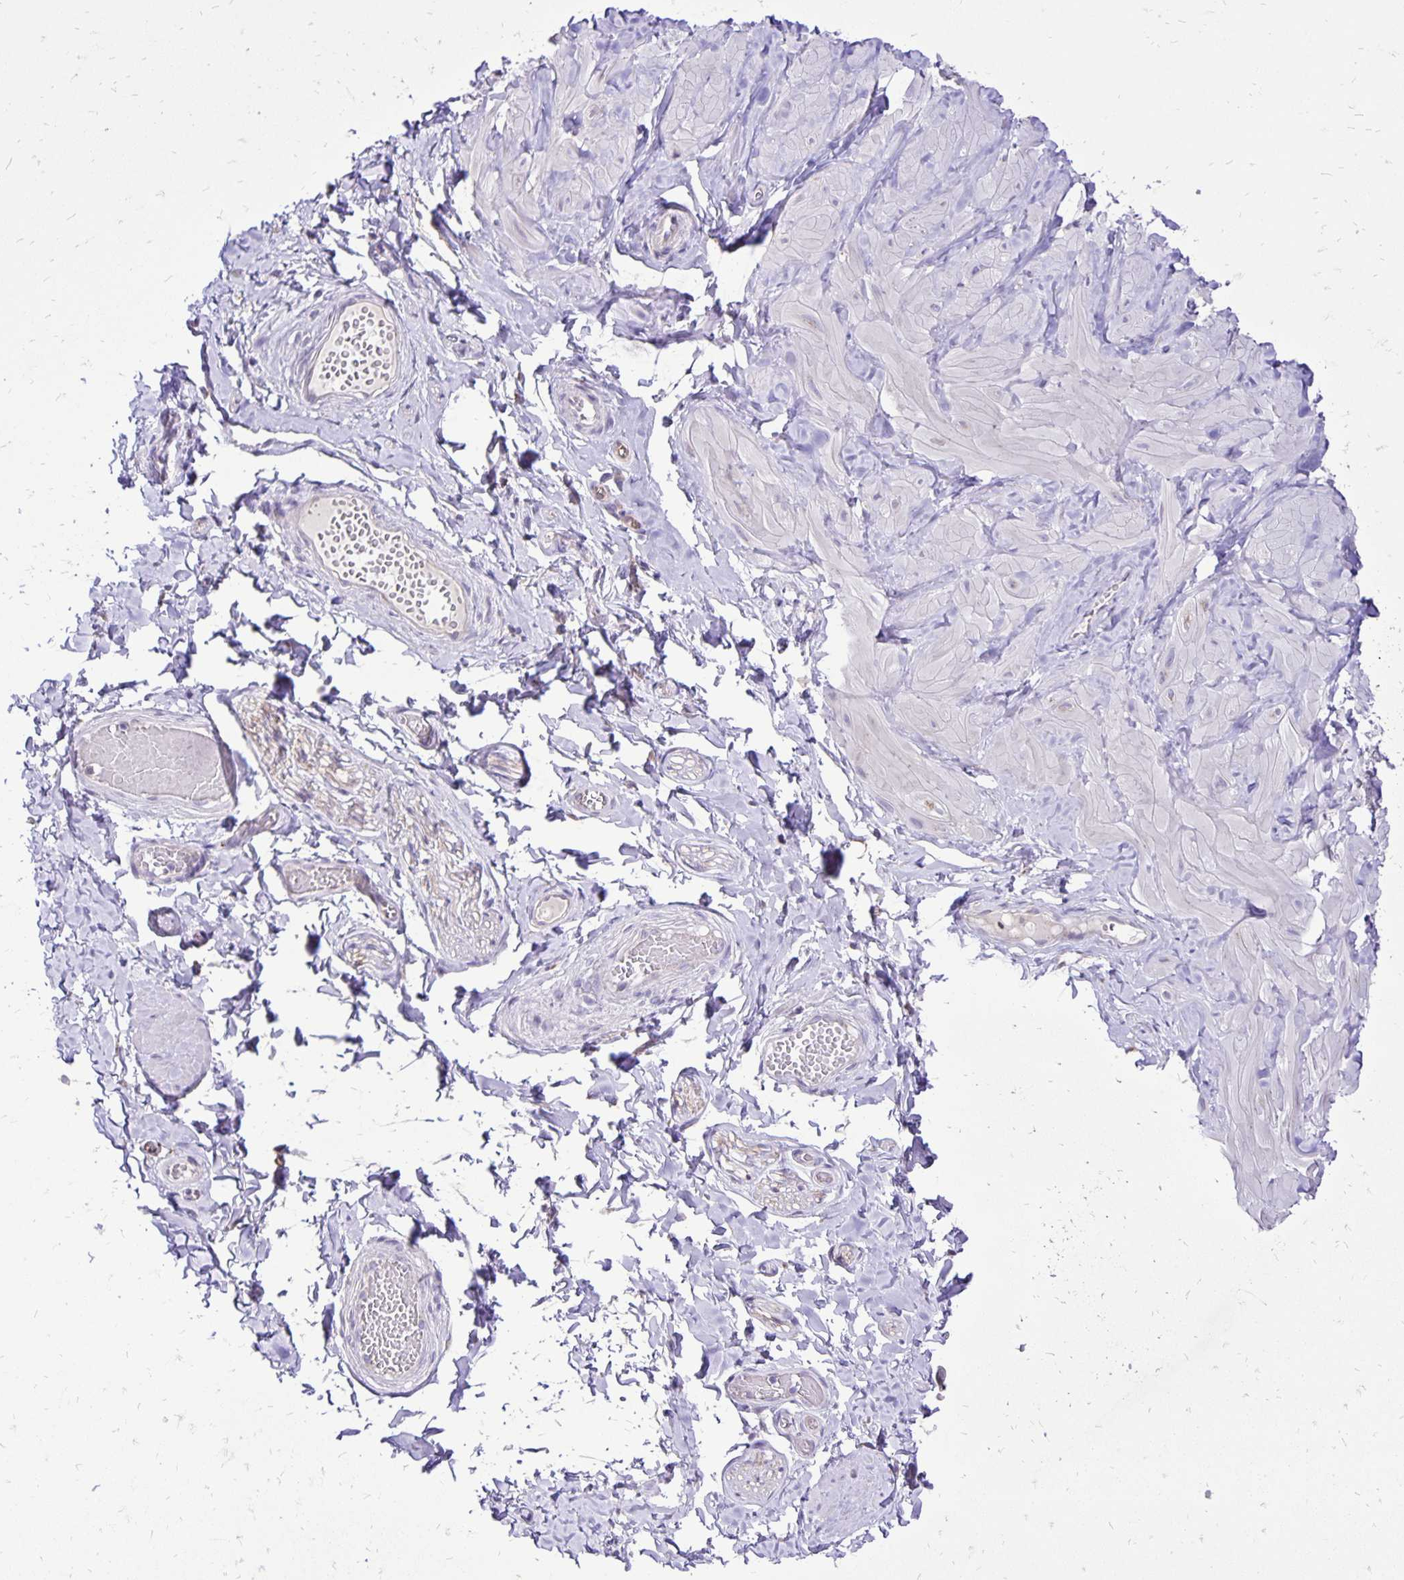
{"staining": {"intensity": "negative", "quantity": "none", "location": "none"}, "tissue": "adipose tissue", "cell_type": "Adipocytes", "image_type": "normal", "snomed": [{"axis": "morphology", "description": "Normal tissue, NOS"}, {"axis": "topography", "description": "Soft tissue"}, {"axis": "topography", "description": "Adipose tissue"}, {"axis": "topography", "description": "Vascular tissue"}, {"axis": "topography", "description": "Peripheral nerve tissue"}], "caption": "Adipocytes are negative for brown protein staining in unremarkable adipose tissue. (Immunohistochemistry, brightfield microscopy, high magnification).", "gene": "EIF5A", "patient": {"sex": "male", "age": 29}}